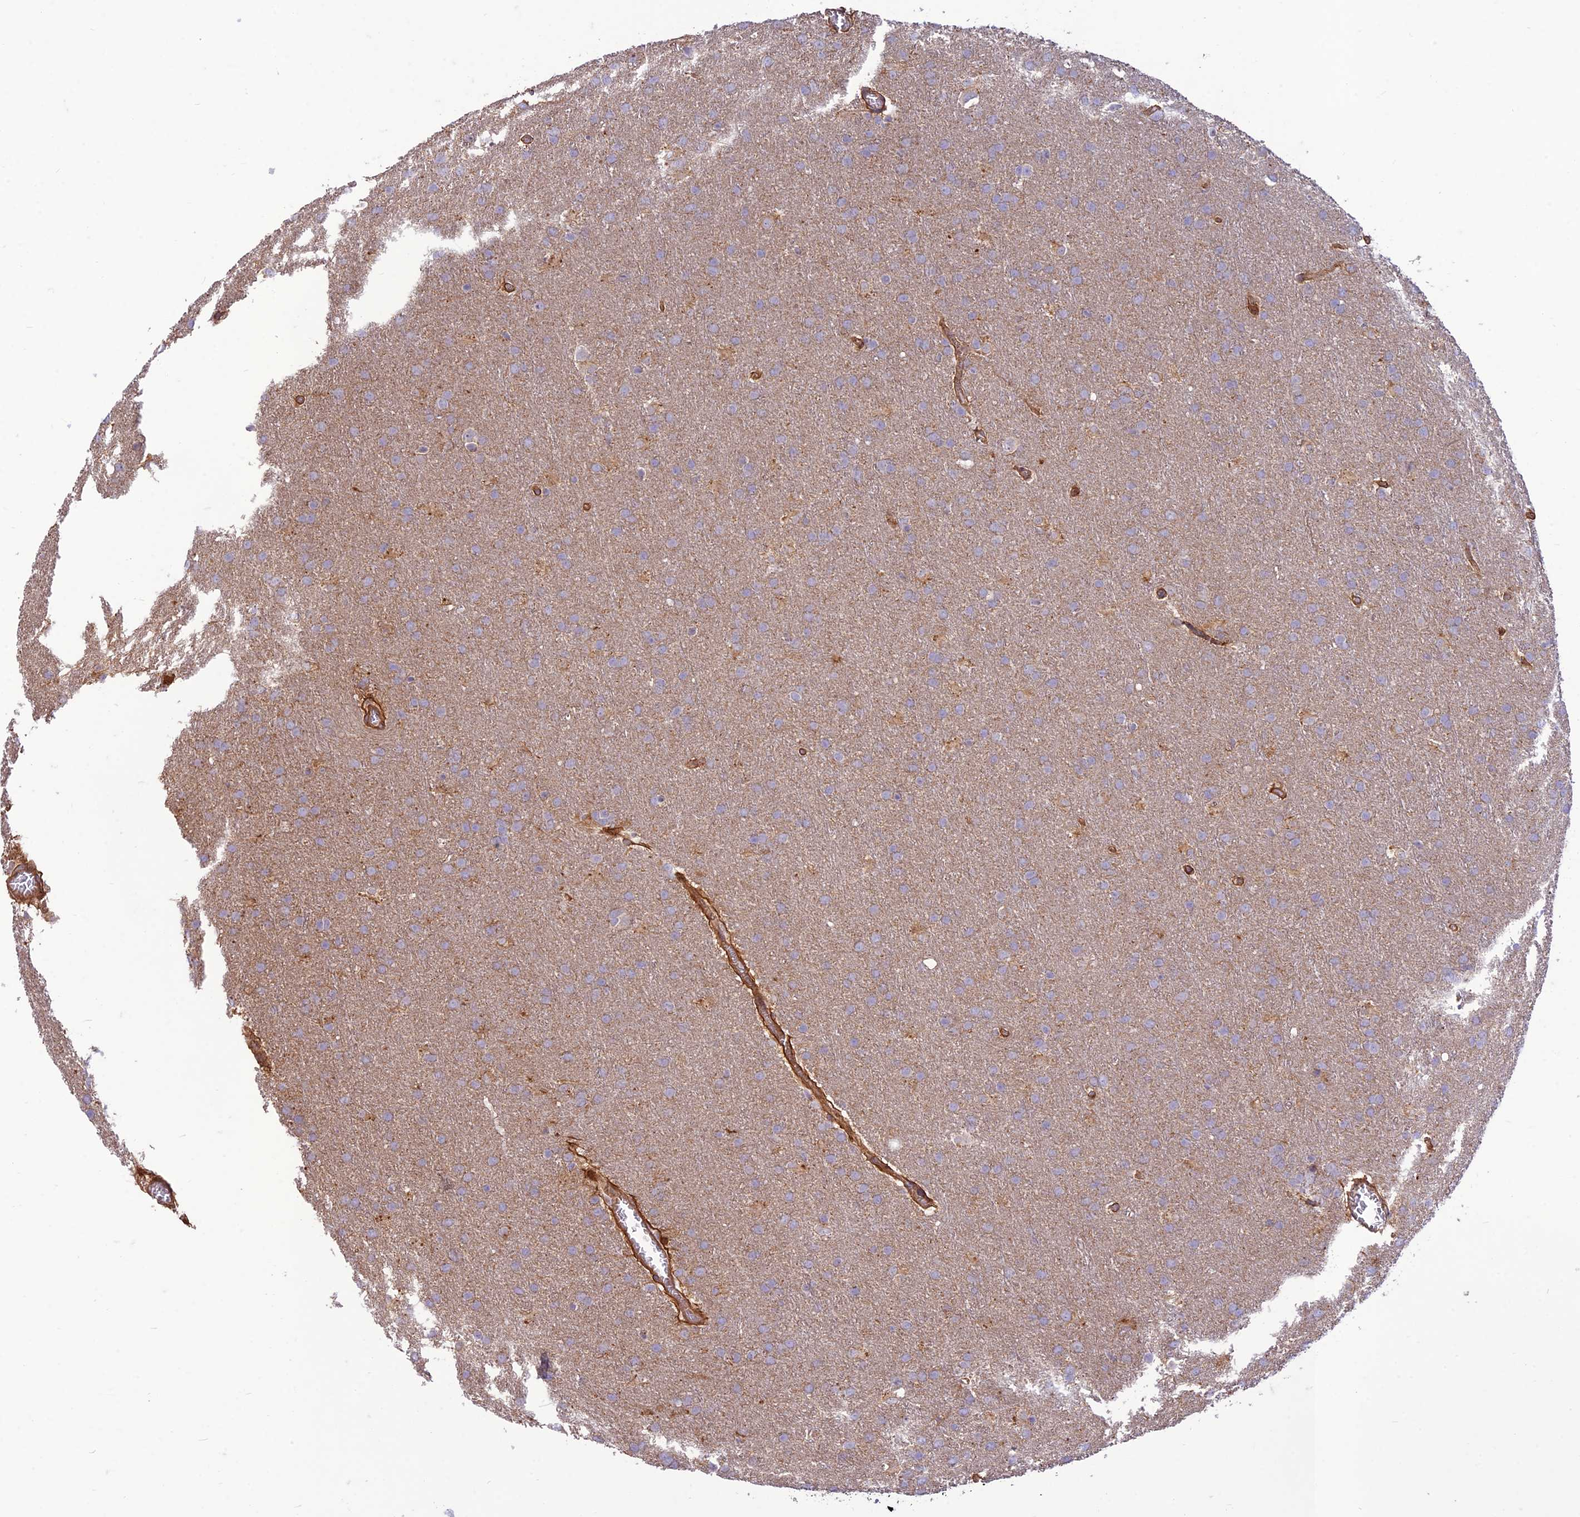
{"staining": {"intensity": "negative", "quantity": "none", "location": "none"}, "tissue": "glioma", "cell_type": "Tumor cells", "image_type": "cancer", "snomed": [{"axis": "morphology", "description": "Glioma, malignant, Low grade"}, {"axis": "topography", "description": "Brain"}], "caption": "This is an immunohistochemistry image of malignant low-grade glioma. There is no staining in tumor cells.", "gene": "HPSE2", "patient": {"sex": "female", "age": 32}}